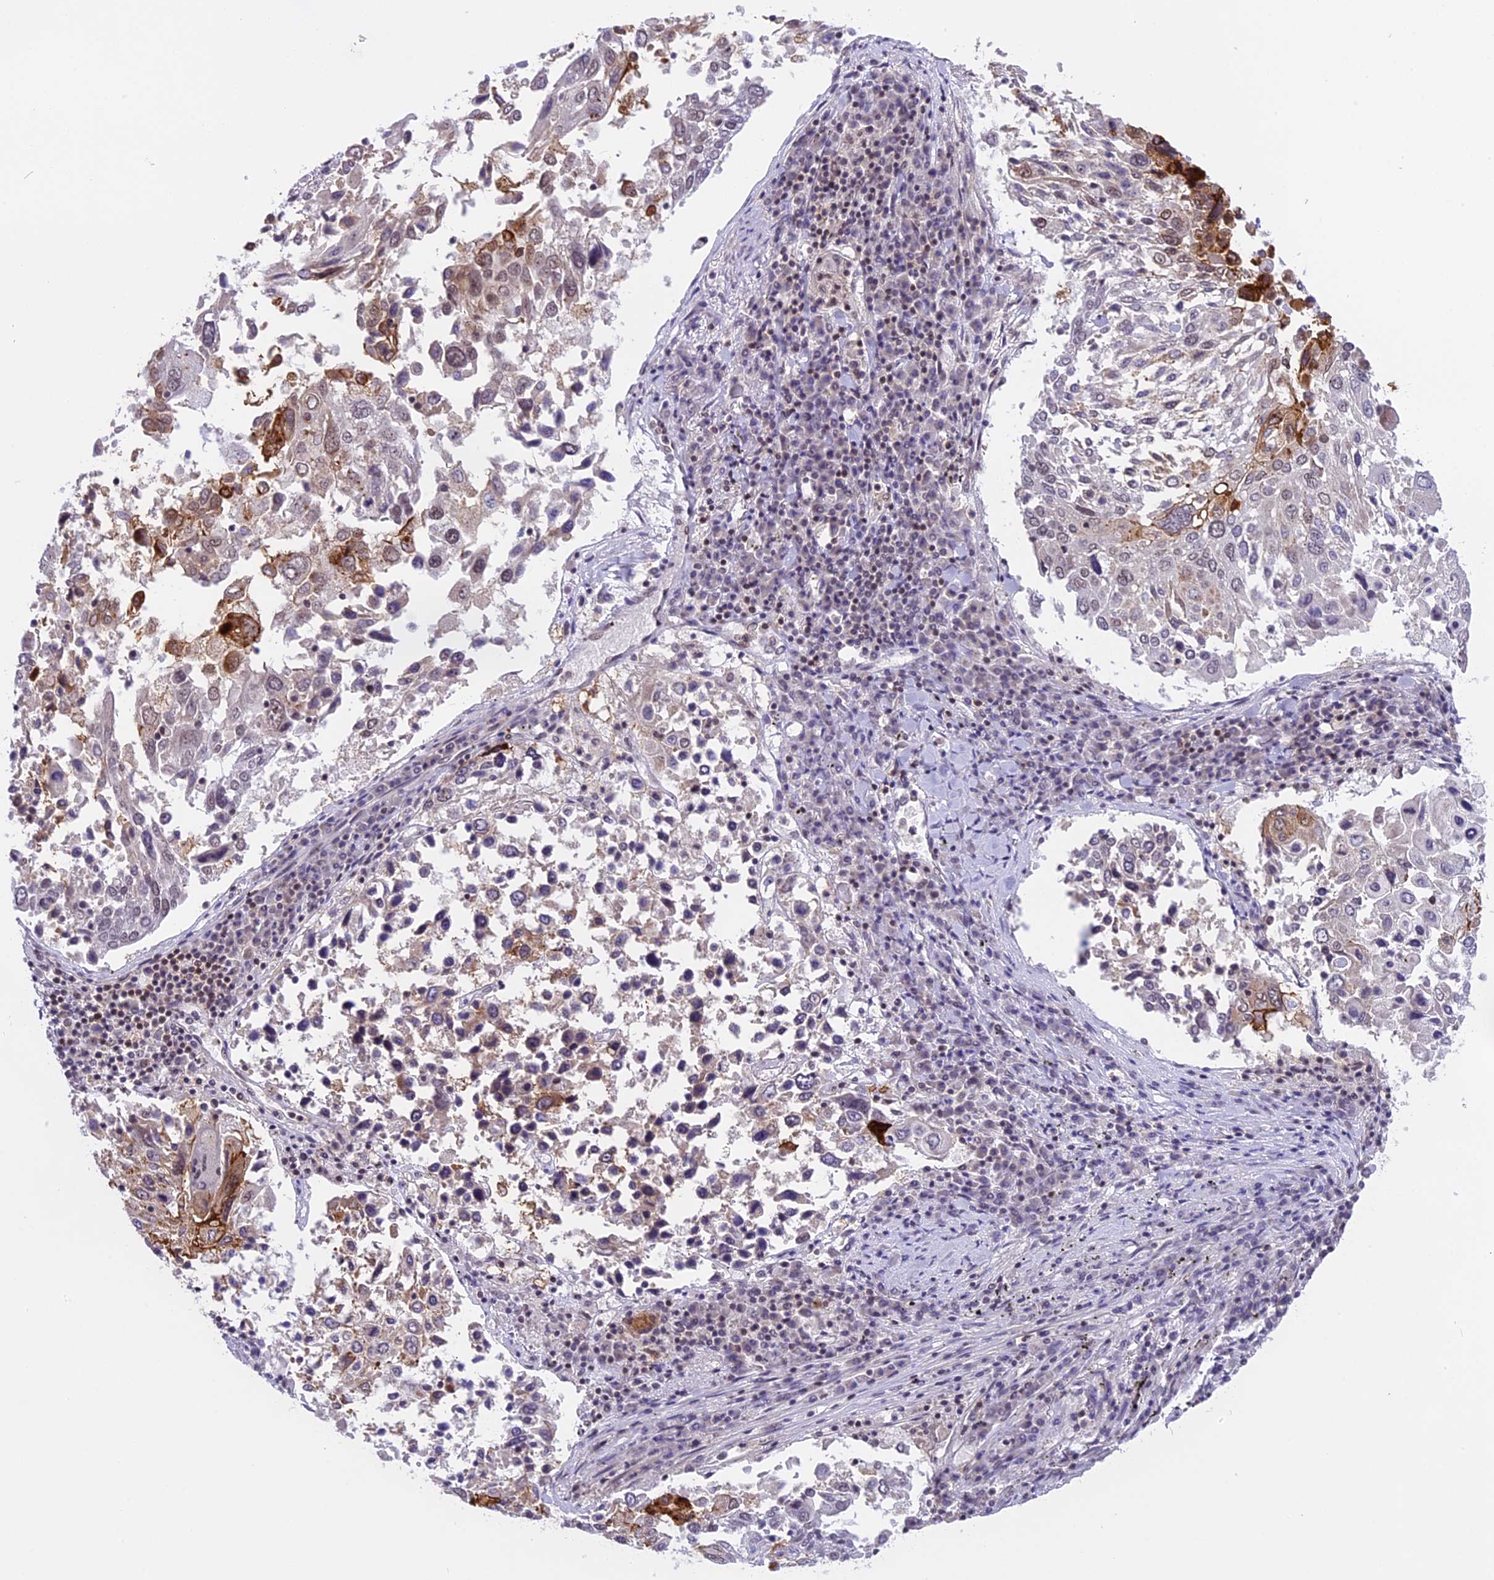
{"staining": {"intensity": "moderate", "quantity": "<25%", "location": "cytoplasmic/membranous"}, "tissue": "lung cancer", "cell_type": "Tumor cells", "image_type": "cancer", "snomed": [{"axis": "morphology", "description": "Squamous cell carcinoma, NOS"}, {"axis": "topography", "description": "Lung"}], "caption": "Protein expression analysis of squamous cell carcinoma (lung) displays moderate cytoplasmic/membranous positivity in approximately <25% of tumor cells. Nuclei are stained in blue.", "gene": "TADA3", "patient": {"sex": "male", "age": 65}}